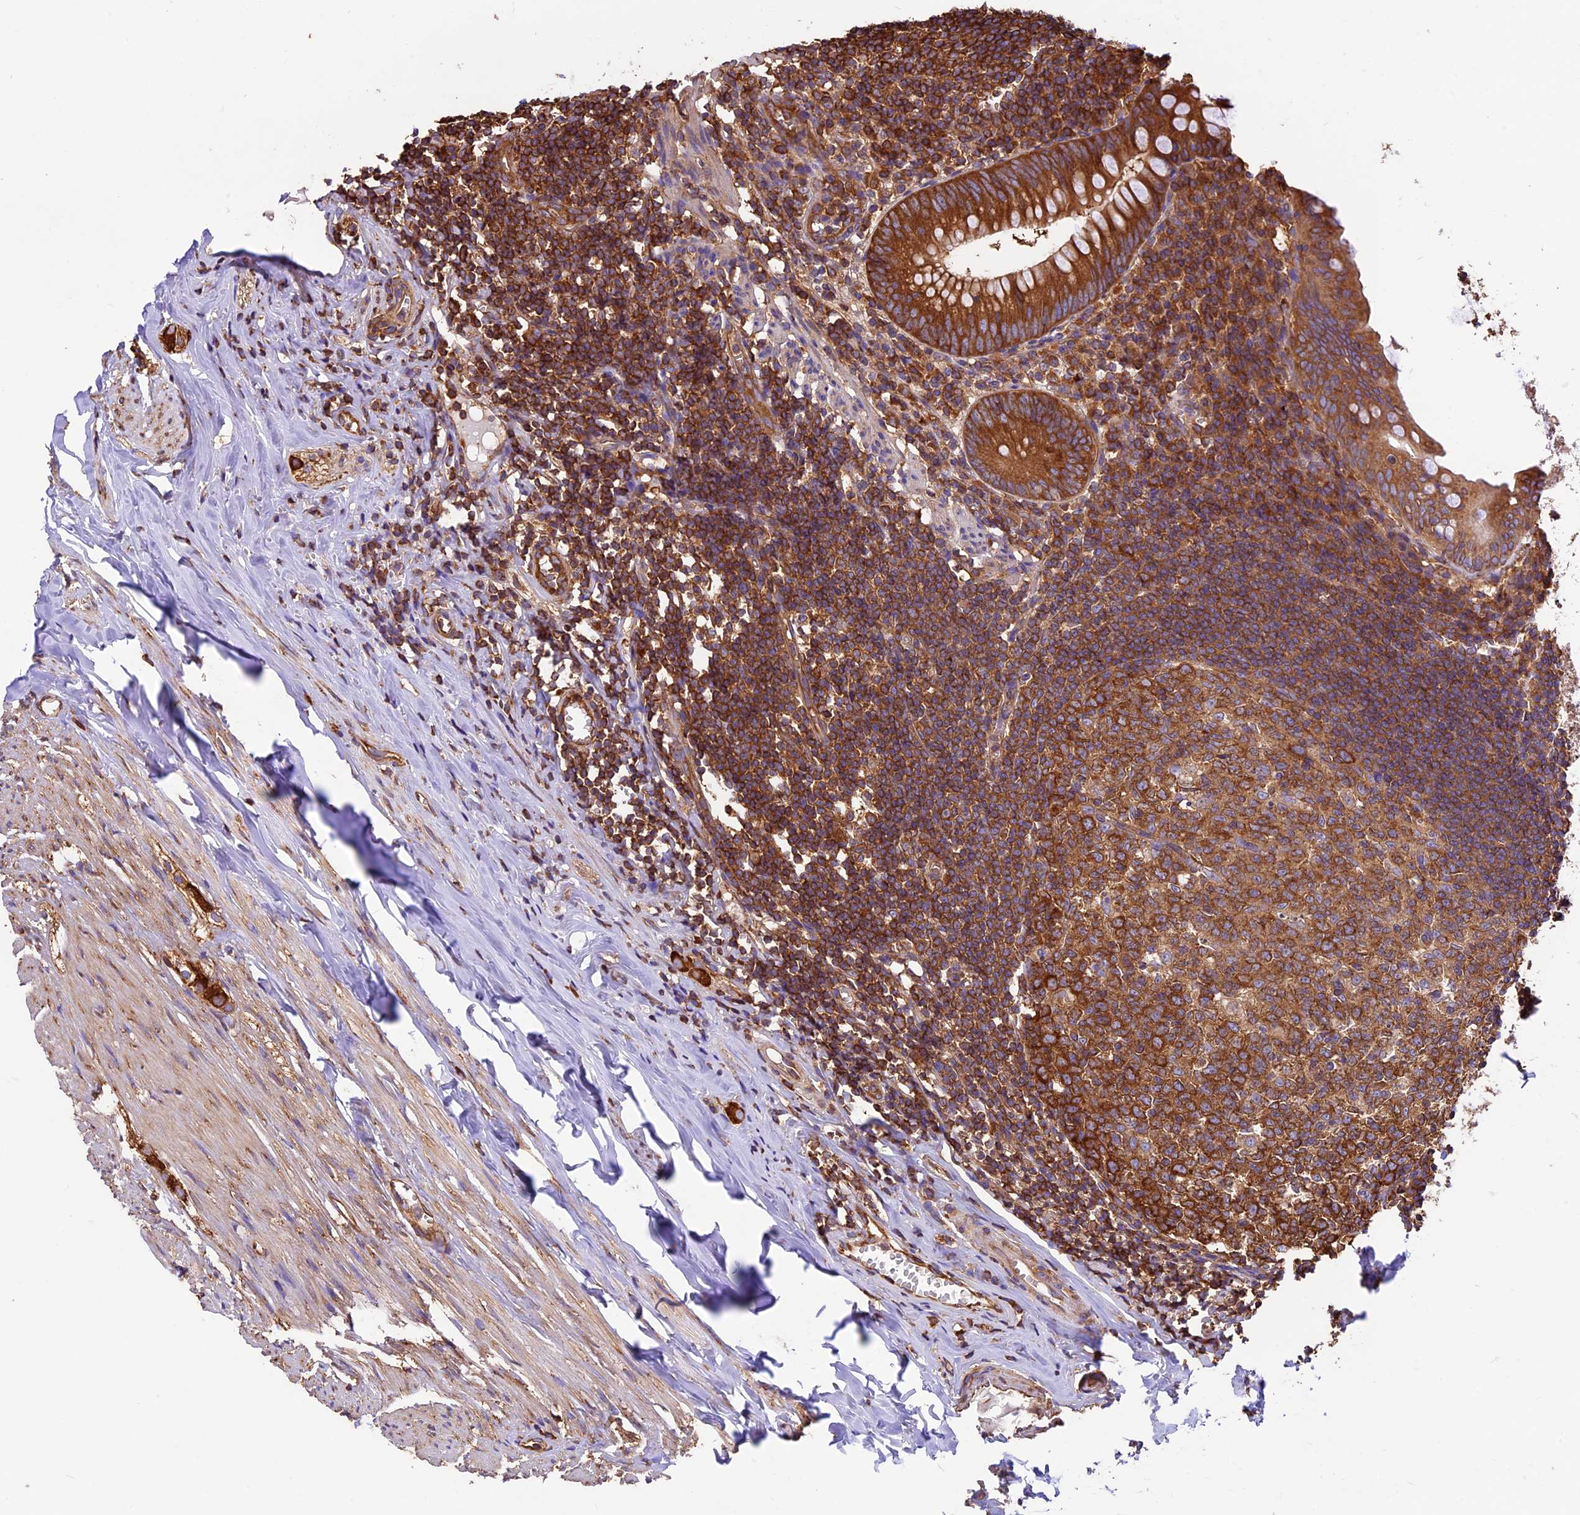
{"staining": {"intensity": "strong", "quantity": ">75%", "location": "cytoplasmic/membranous"}, "tissue": "appendix", "cell_type": "Glandular cells", "image_type": "normal", "snomed": [{"axis": "morphology", "description": "Normal tissue, NOS"}, {"axis": "topography", "description": "Appendix"}], "caption": "Immunohistochemistry histopathology image of benign appendix stained for a protein (brown), which exhibits high levels of strong cytoplasmic/membranous staining in about >75% of glandular cells.", "gene": "KARS1", "patient": {"sex": "female", "age": 51}}